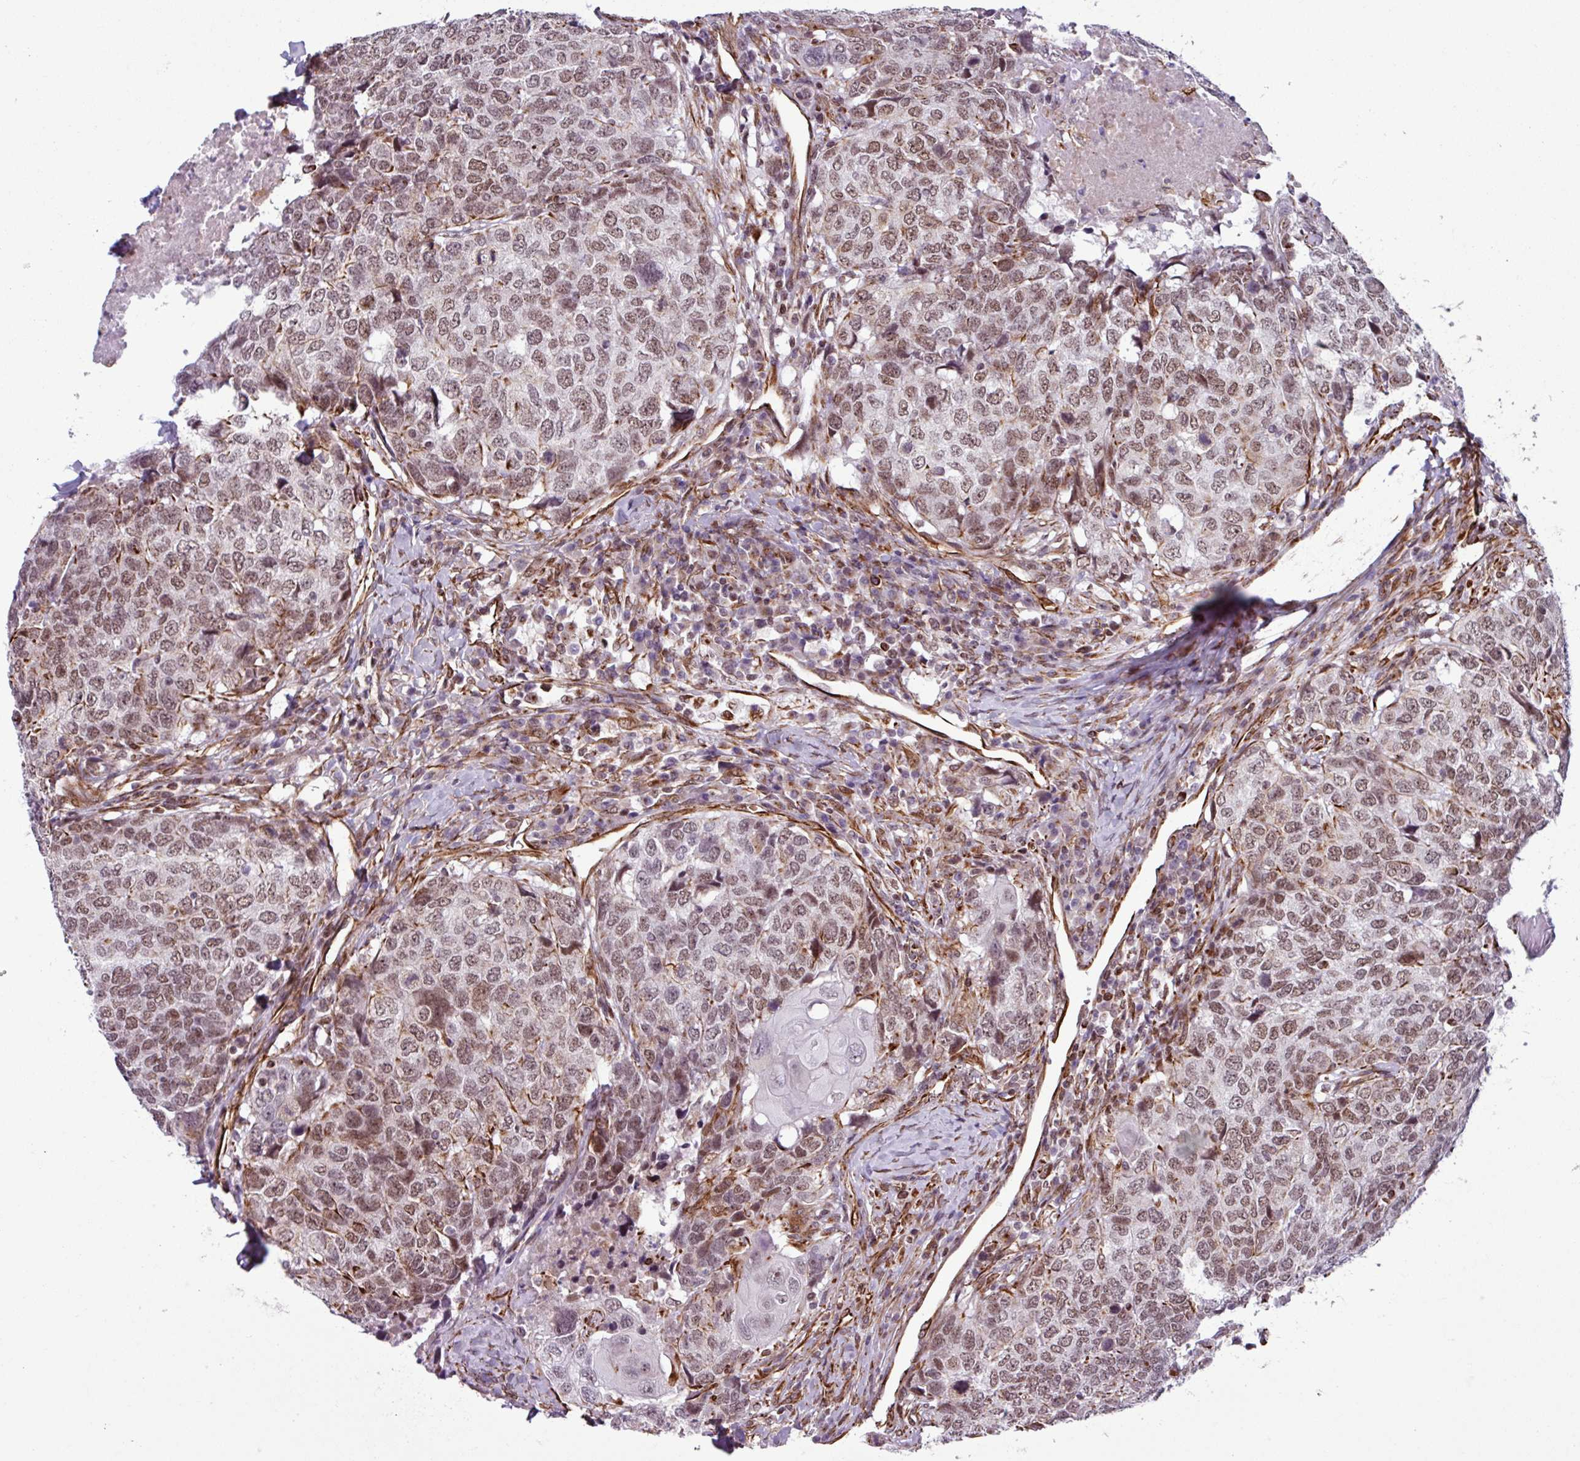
{"staining": {"intensity": "moderate", "quantity": ">75%", "location": "nuclear"}, "tissue": "head and neck cancer", "cell_type": "Tumor cells", "image_type": "cancer", "snomed": [{"axis": "morphology", "description": "Squamous cell carcinoma, NOS"}, {"axis": "topography", "description": "Head-Neck"}], "caption": "IHC micrograph of neoplastic tissue: squamous cell carcinoma (head and neck) stained using immunohistochemistry reveals medium levels of moderate protein expression localized specifically in the nuclear of tumor cells, appearing as a nuclear brown color.", "gene": "CHD3", "patient": {"sex": "male", "age": 66}}